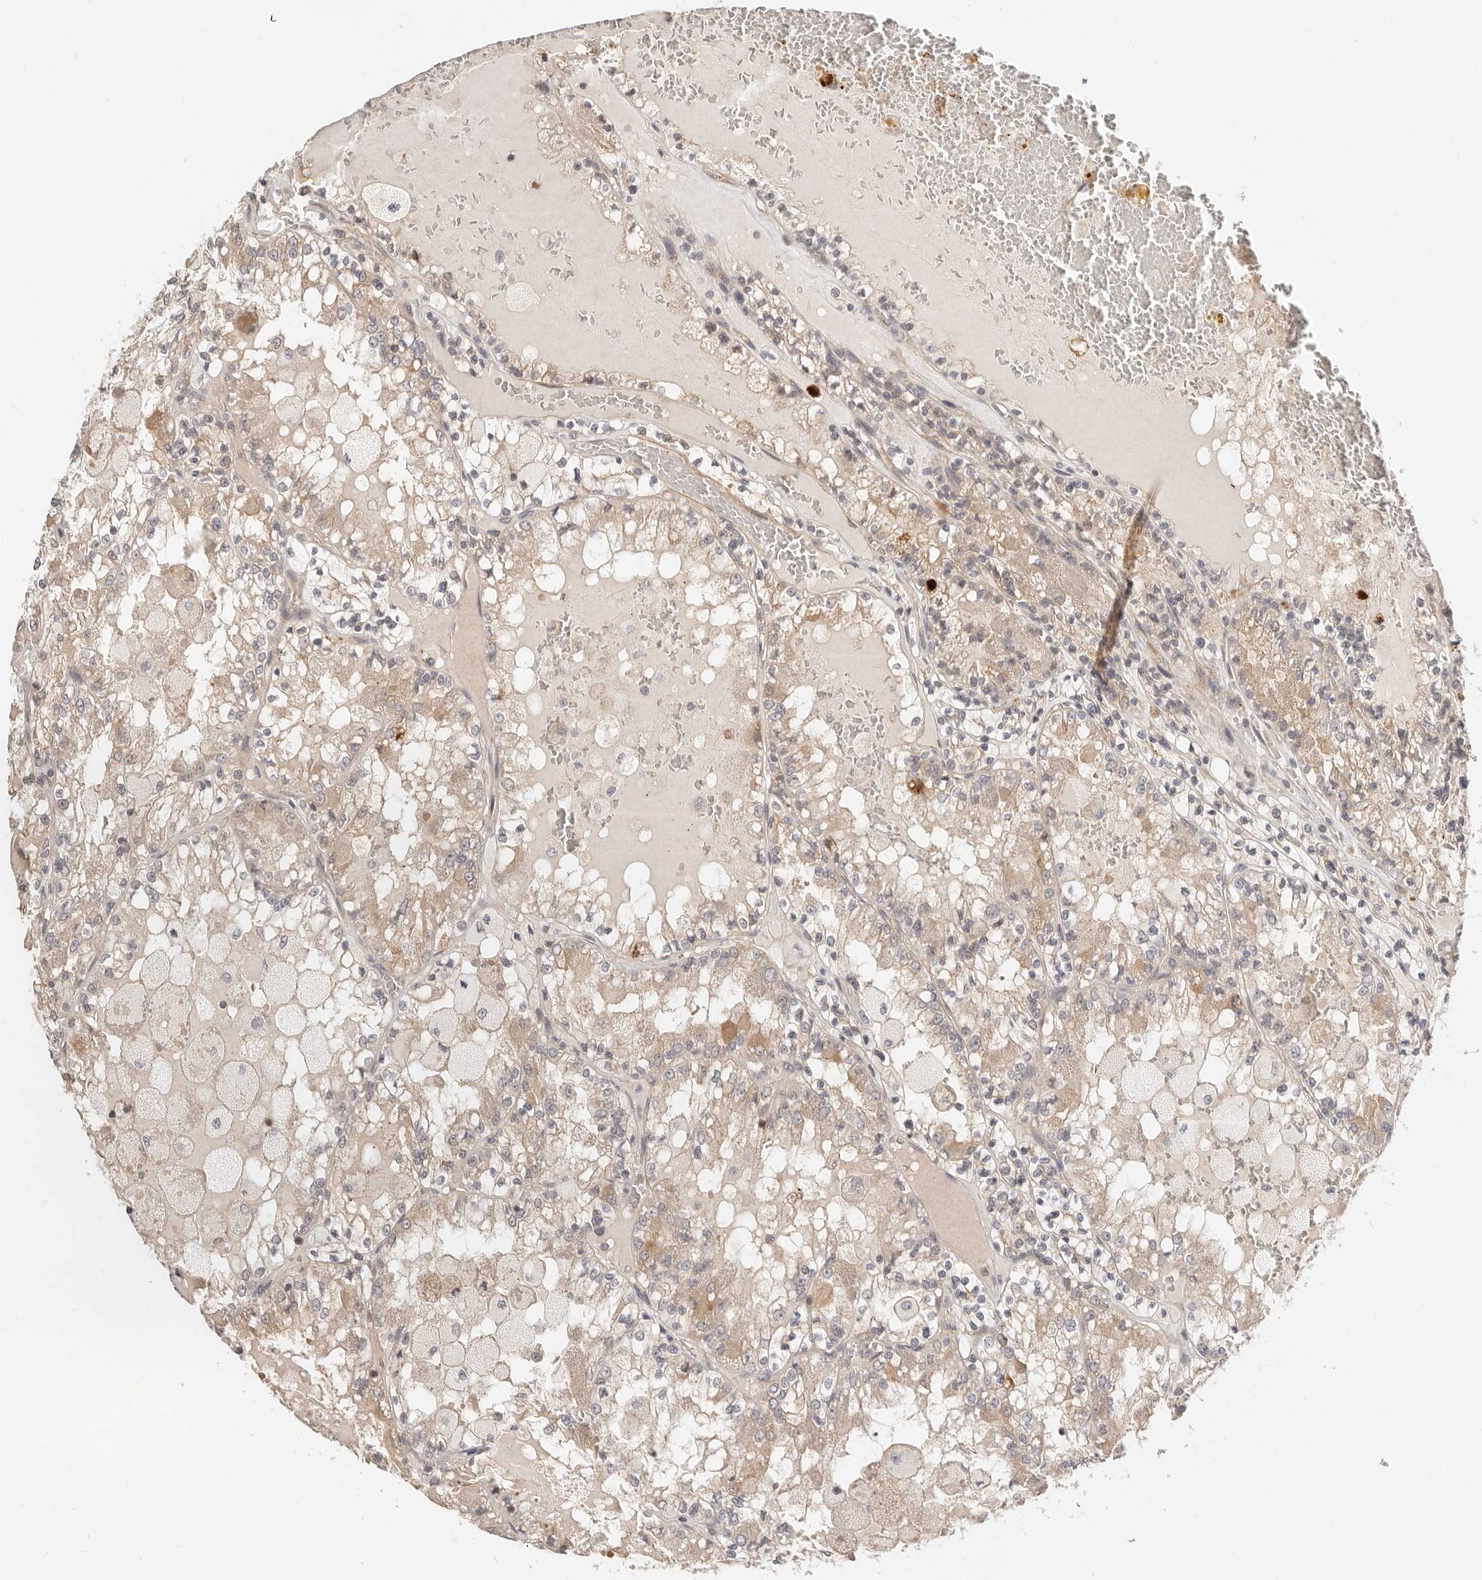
{"staining": {"intensity": "weak", "quantity": ">75%", "location": "cytoplasmic/membranous"}, "tissue": "renal cancer", "cell_type": "Tumor cells", "image_type": "cancer", "snomed": [{"axis": "morphology", "description": "Adenocarcinoma, NOS"}, {"axis": "topography", "description": "Kidney"}], "caption": "IHC (DAB) staining of renal cancer (adenocarcinoma) reveals weak cytoplasmic/membranous protein expression in about >75% of tumor cells.", "gene": "ZRANB1", "patient": {"sex": "female", "age": 56}}